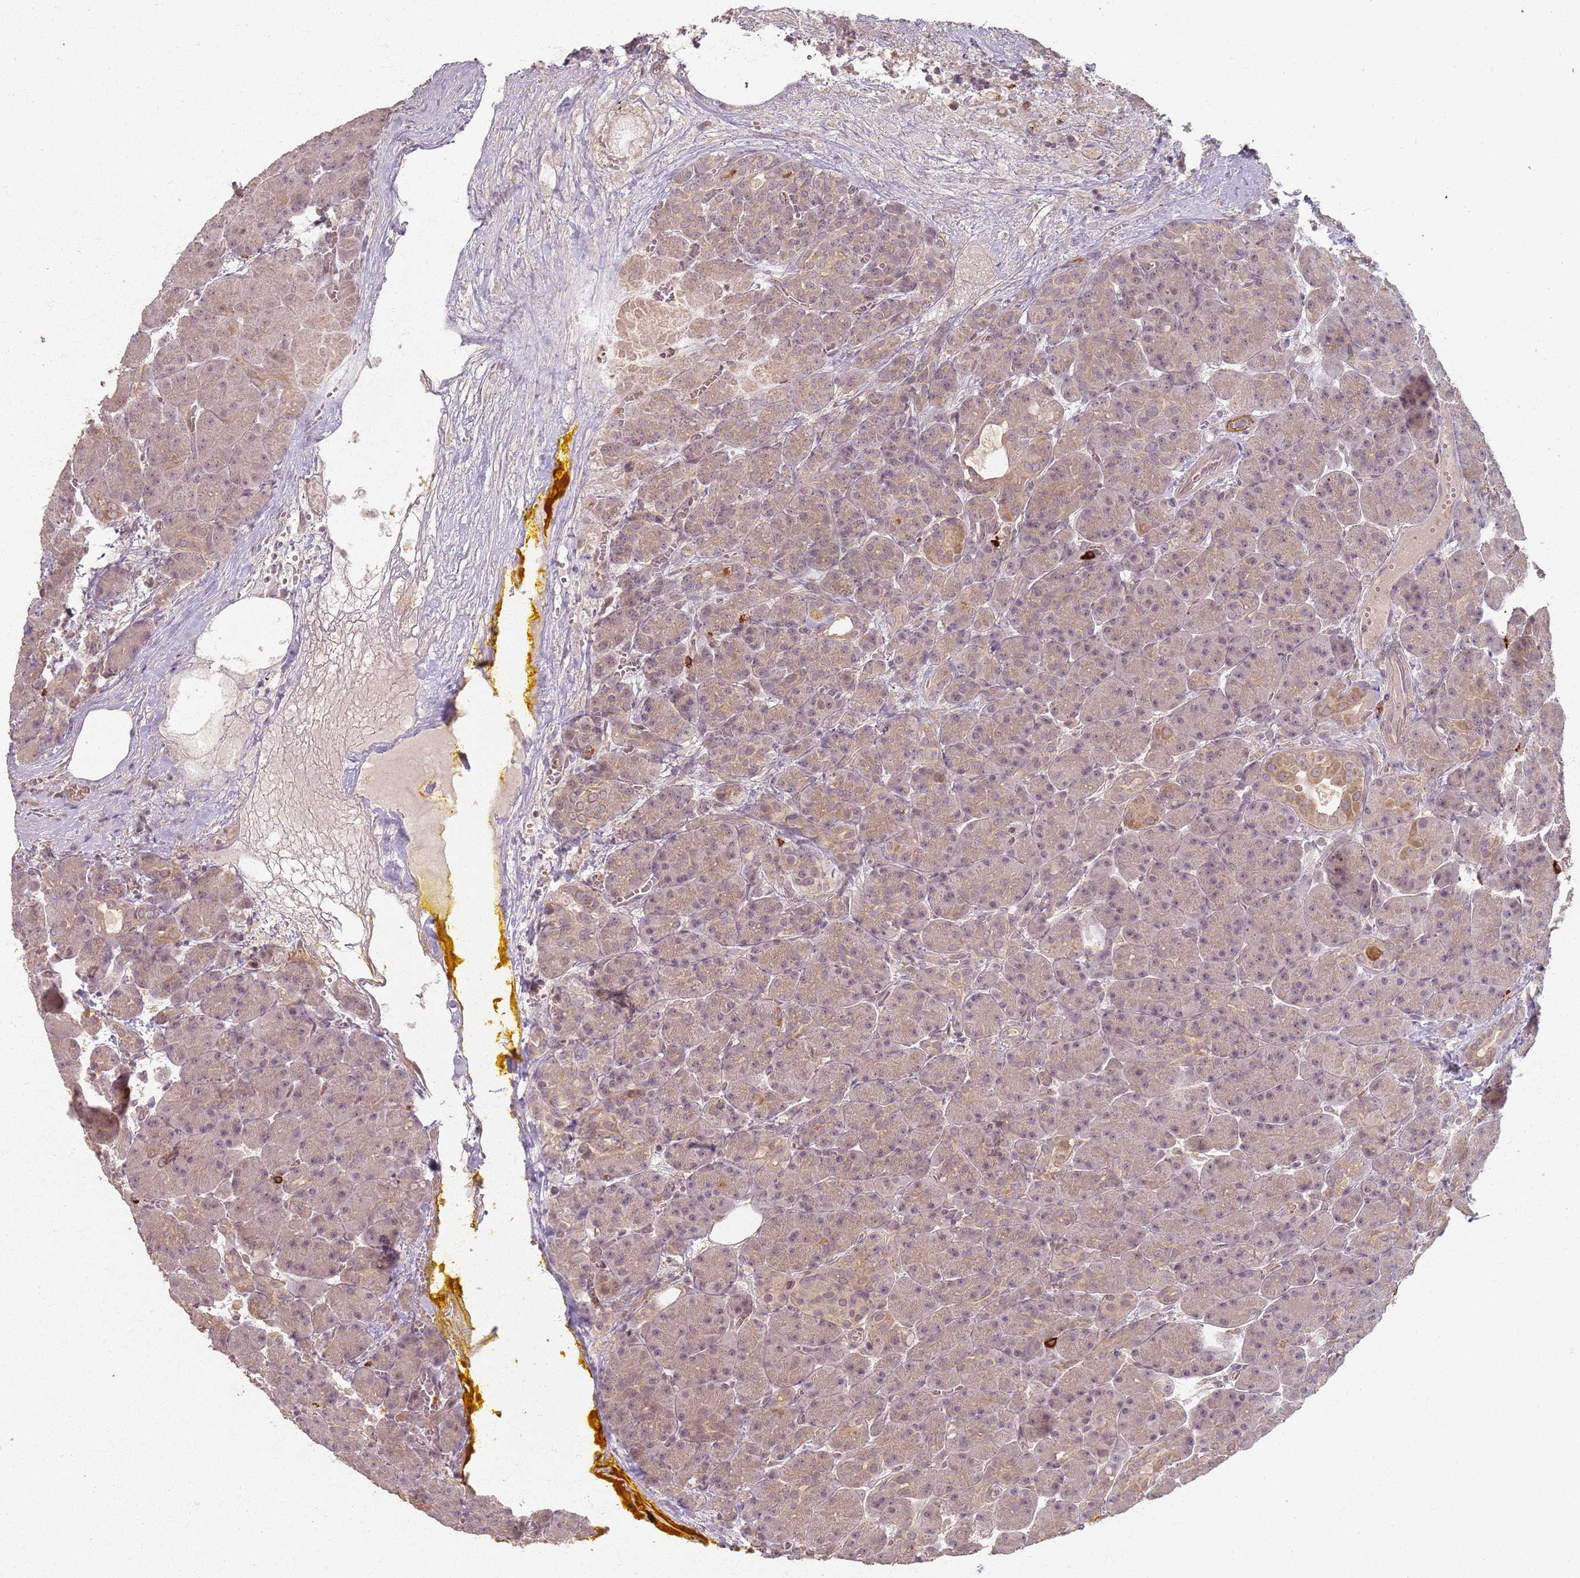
{"staining": {"intensity": "moderate", "quantity": "<25%", "location": "cytoplasmic/membranous"}, "tissue": "pancreas", "cell_type": "Exocrine glandular cells", "image_type": "normal", "snomed": [{"axis": "morphology", "description": "Normal tissue, NOS"}, {"axis": "topography", "description": "Pancreas"}], "caption": "Exocrine glandular cells show low levels of moderate cytoplasmic/membranous expression in approximately <25% of cells in benign human pancreas. (DAB = brown stain, brightfield microscopy at high magnification).", "gene": "CCDC168", "patient": {"sex": "male", "age": 63}}